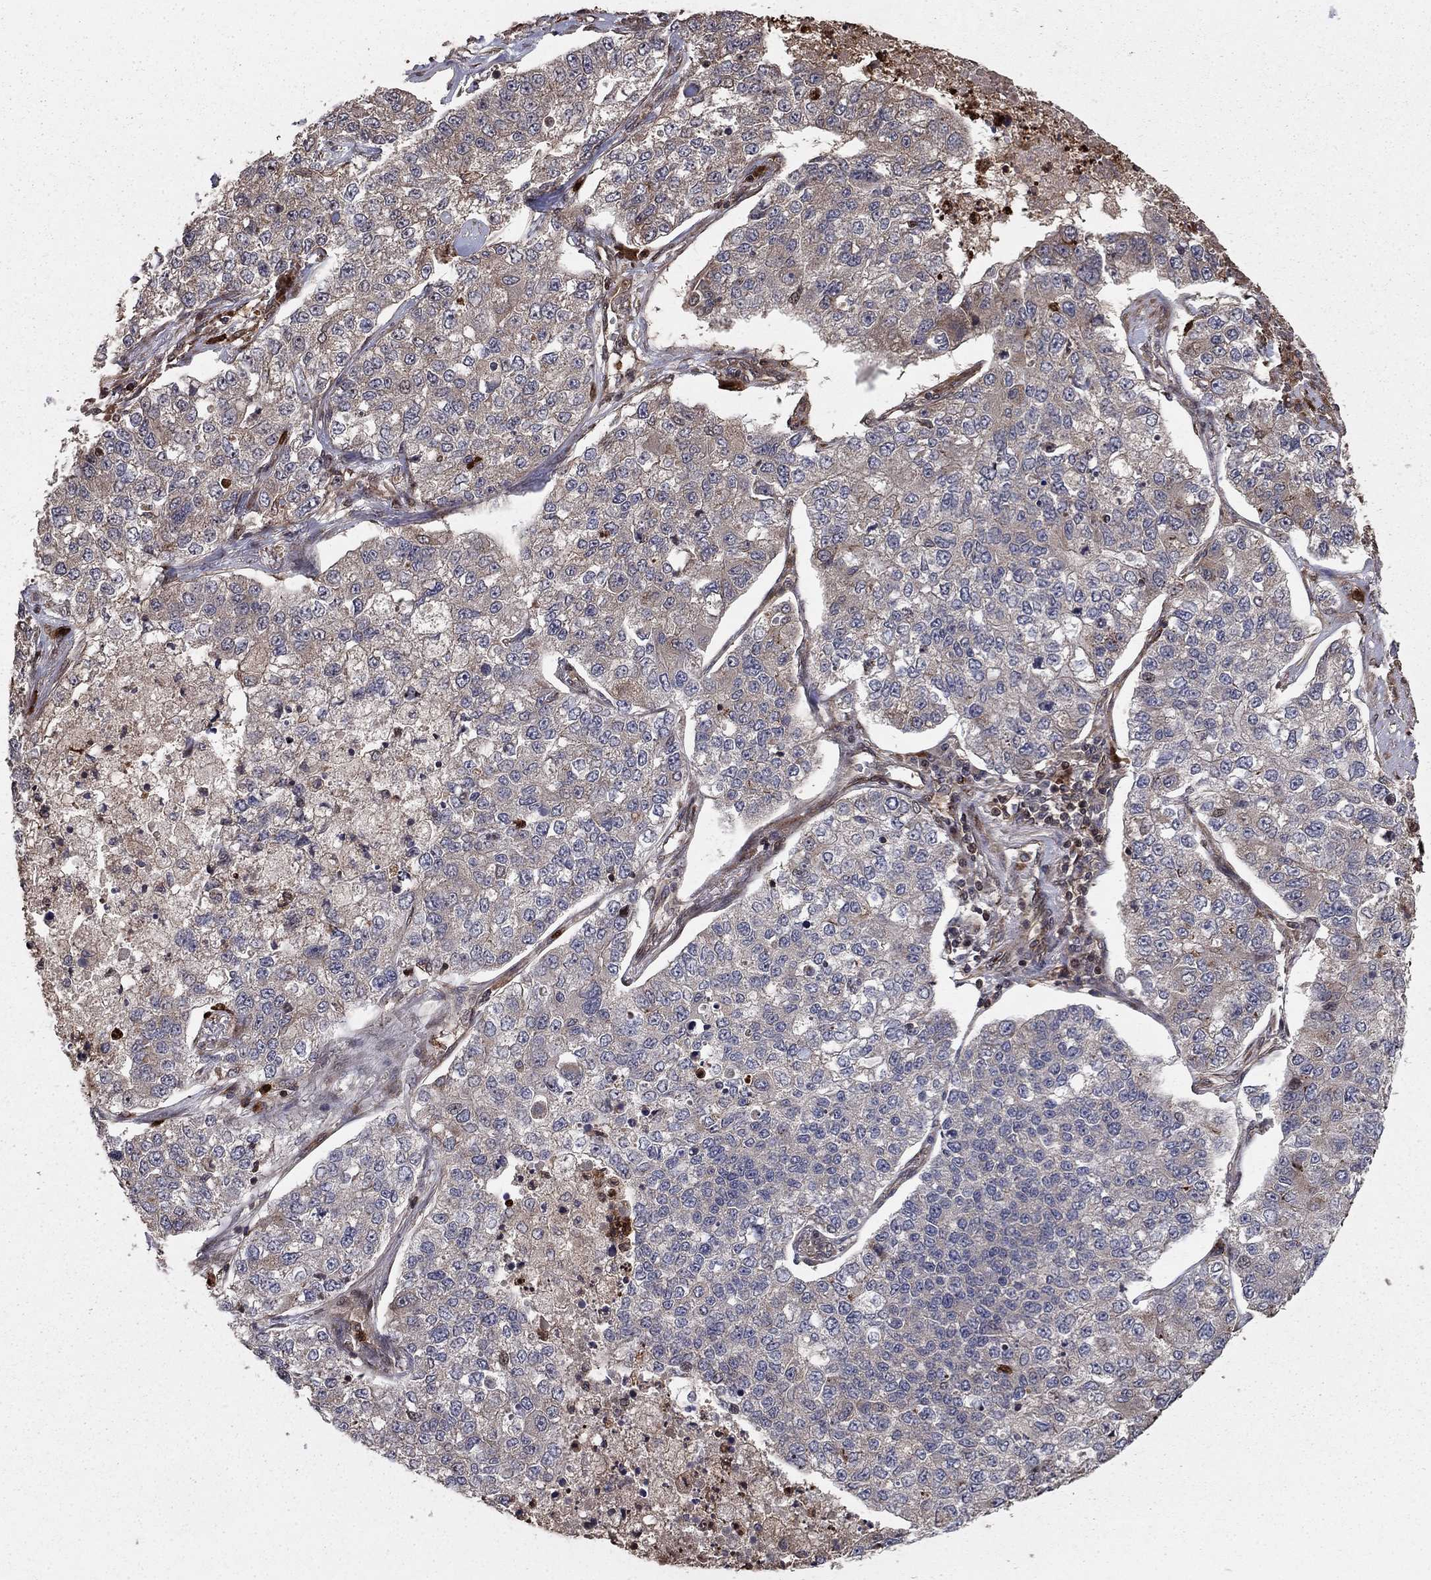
{"staining": {"intensity": "negative", "quantity": "none", "location": "none"}, "tissue": "lung cancer", "cell_type": "Tumor cells", "image_type": "cancer", "snomed": [{"axis": "morphology", "description": "Adenocarcinoma, NOS"}, {"axis": "topography", "description": "Lung"}], "caption": "DAB immunohistochemical staining of lung cancer (adenocarcinoma) reveals no significant expression in tumor cells. The staining was performed using DAB (3,3'-diaminobenzidine) to visualize the protein expression in brown, while the nuclei were stained in blue with hematoxylin (Magnification: 20x).", "gene": "GYG1", "patient": {"sex": "male", "age": 49}}